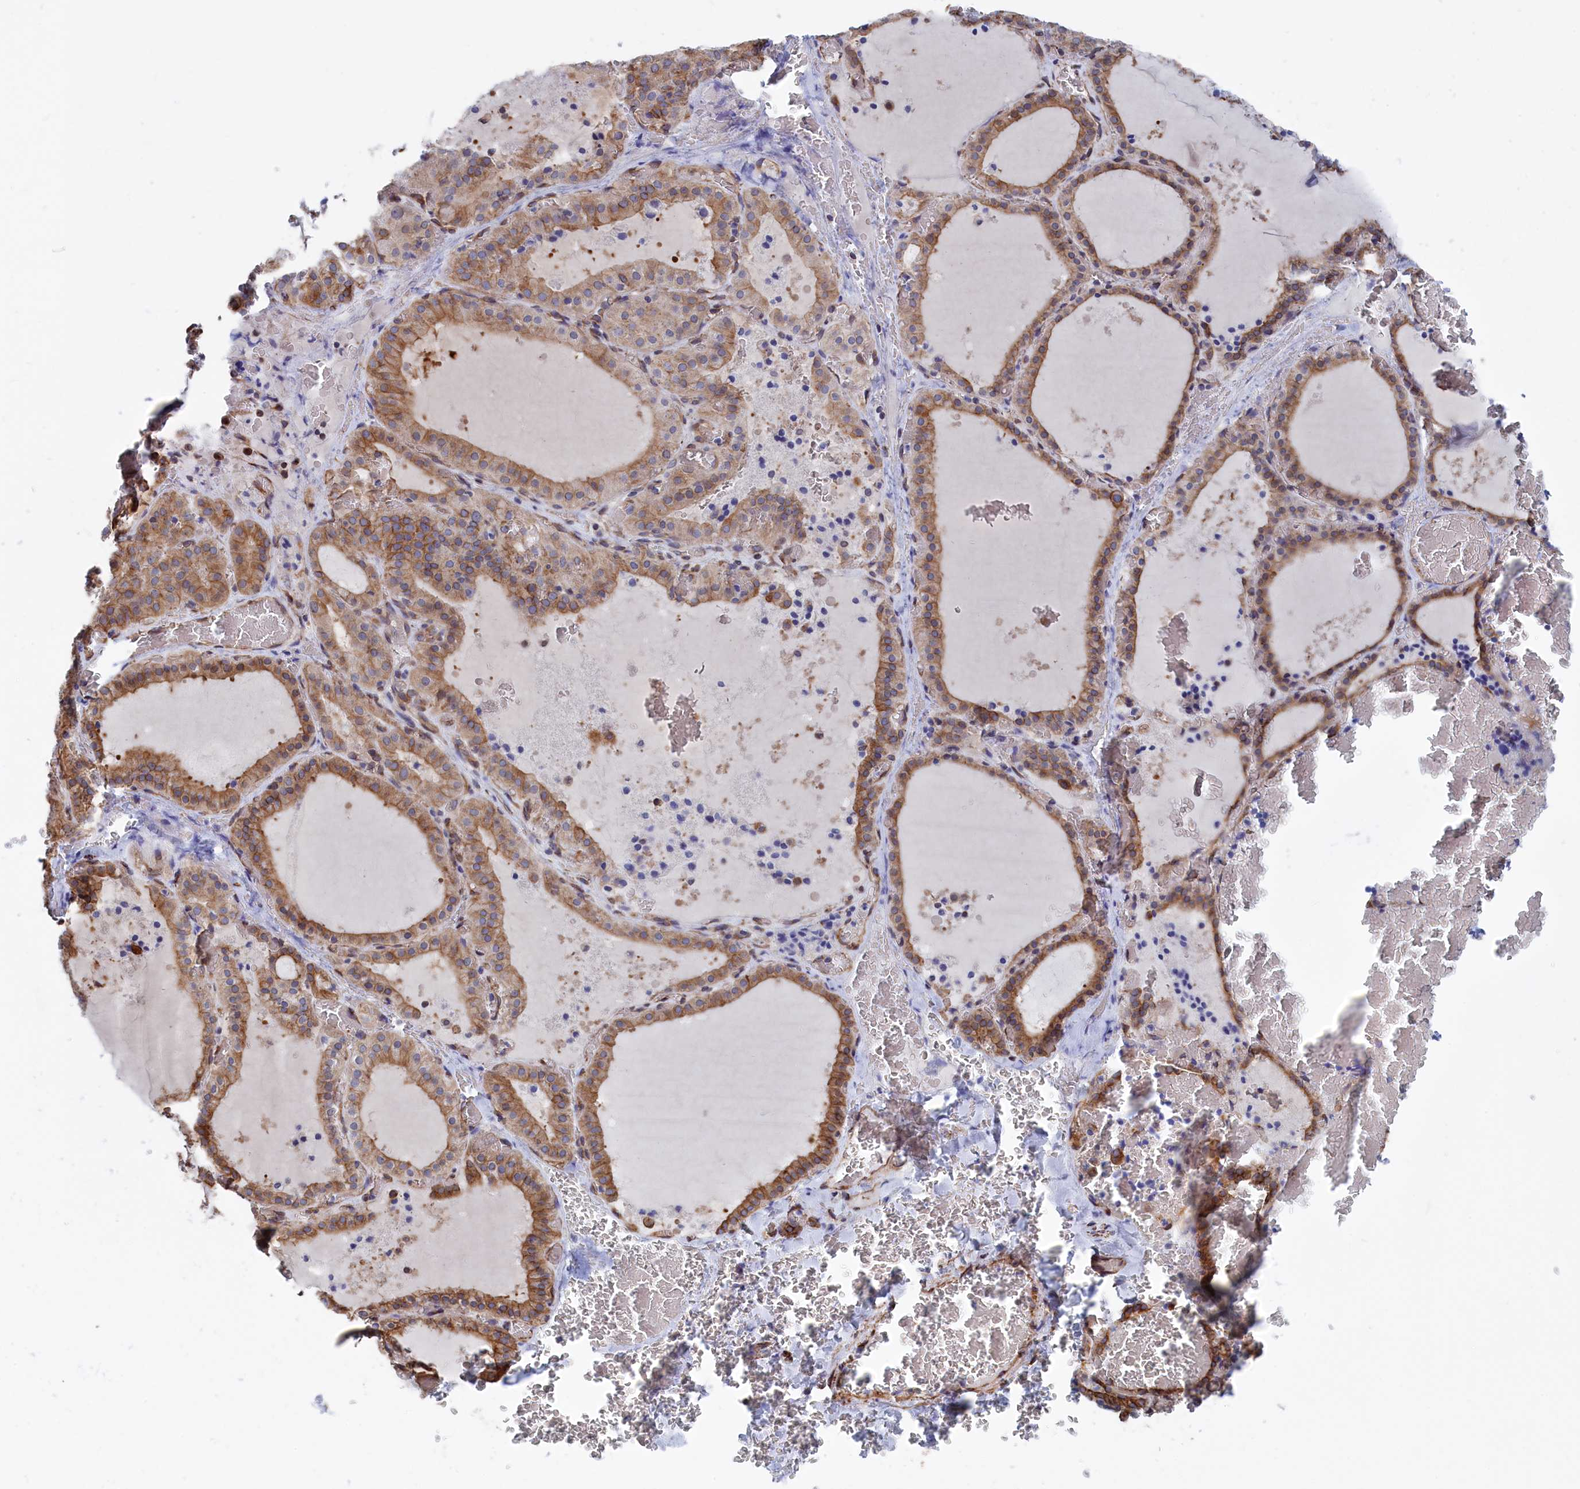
{"staining": {"intensity": "moderate", "quantity": ">75%", "location": "cytoplasmic/membranous"}, "tissue": "thyroid gland", "cell_type": "Glandular cells", "image_type": "normal", "snomed": [{"axis": "morphology", "description": "Normal tissue, NOS"}, {"axis": "topography", "description": "Thyroid gland"}], "caption": "Protein staining of benign thyroid gland demonstrates moderate cytoplasmic/membranous expression in about >75% of glandular cells.", "gene": "NUTF2", "patient": {"sex": "female", "age": 39}}